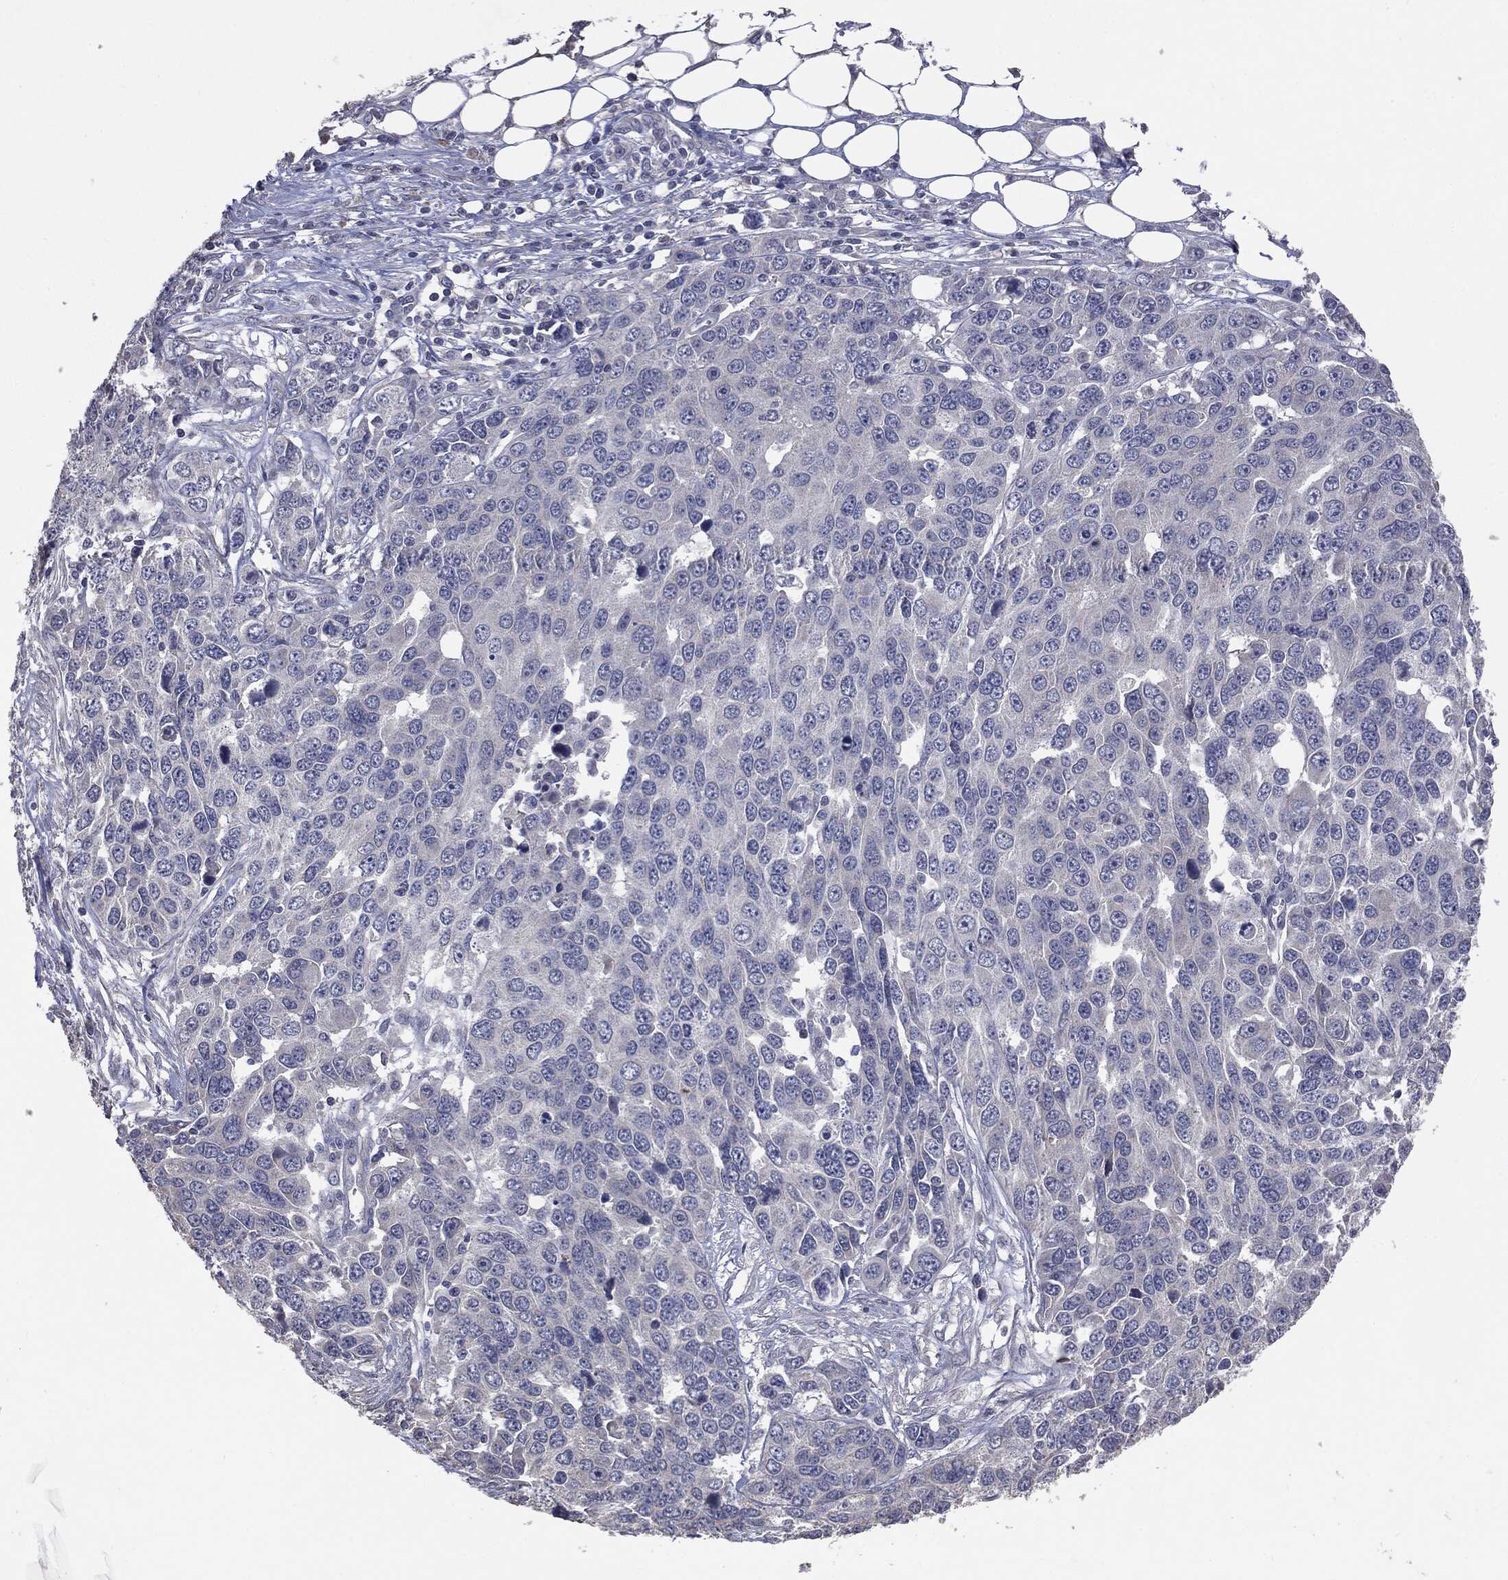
{"staining": {"intensity": "negative", "quantity": "none", "location": "none"}, "tissue": "ovarian cancer", "cell_type": "Tumor cells", "image_type": "cancer", "snomed": [{"axis": "morphology", "description": "Cystadenocarcinoma, serous, NOS"}, {"axis": "topography", "description": "Ovary"}], "caption": "There is no significant positivity in tumor cells of ovarian serous cystadenocarcinoma.", "gene": "MTOR", "patient": {"sex": "female", "age": 76}}